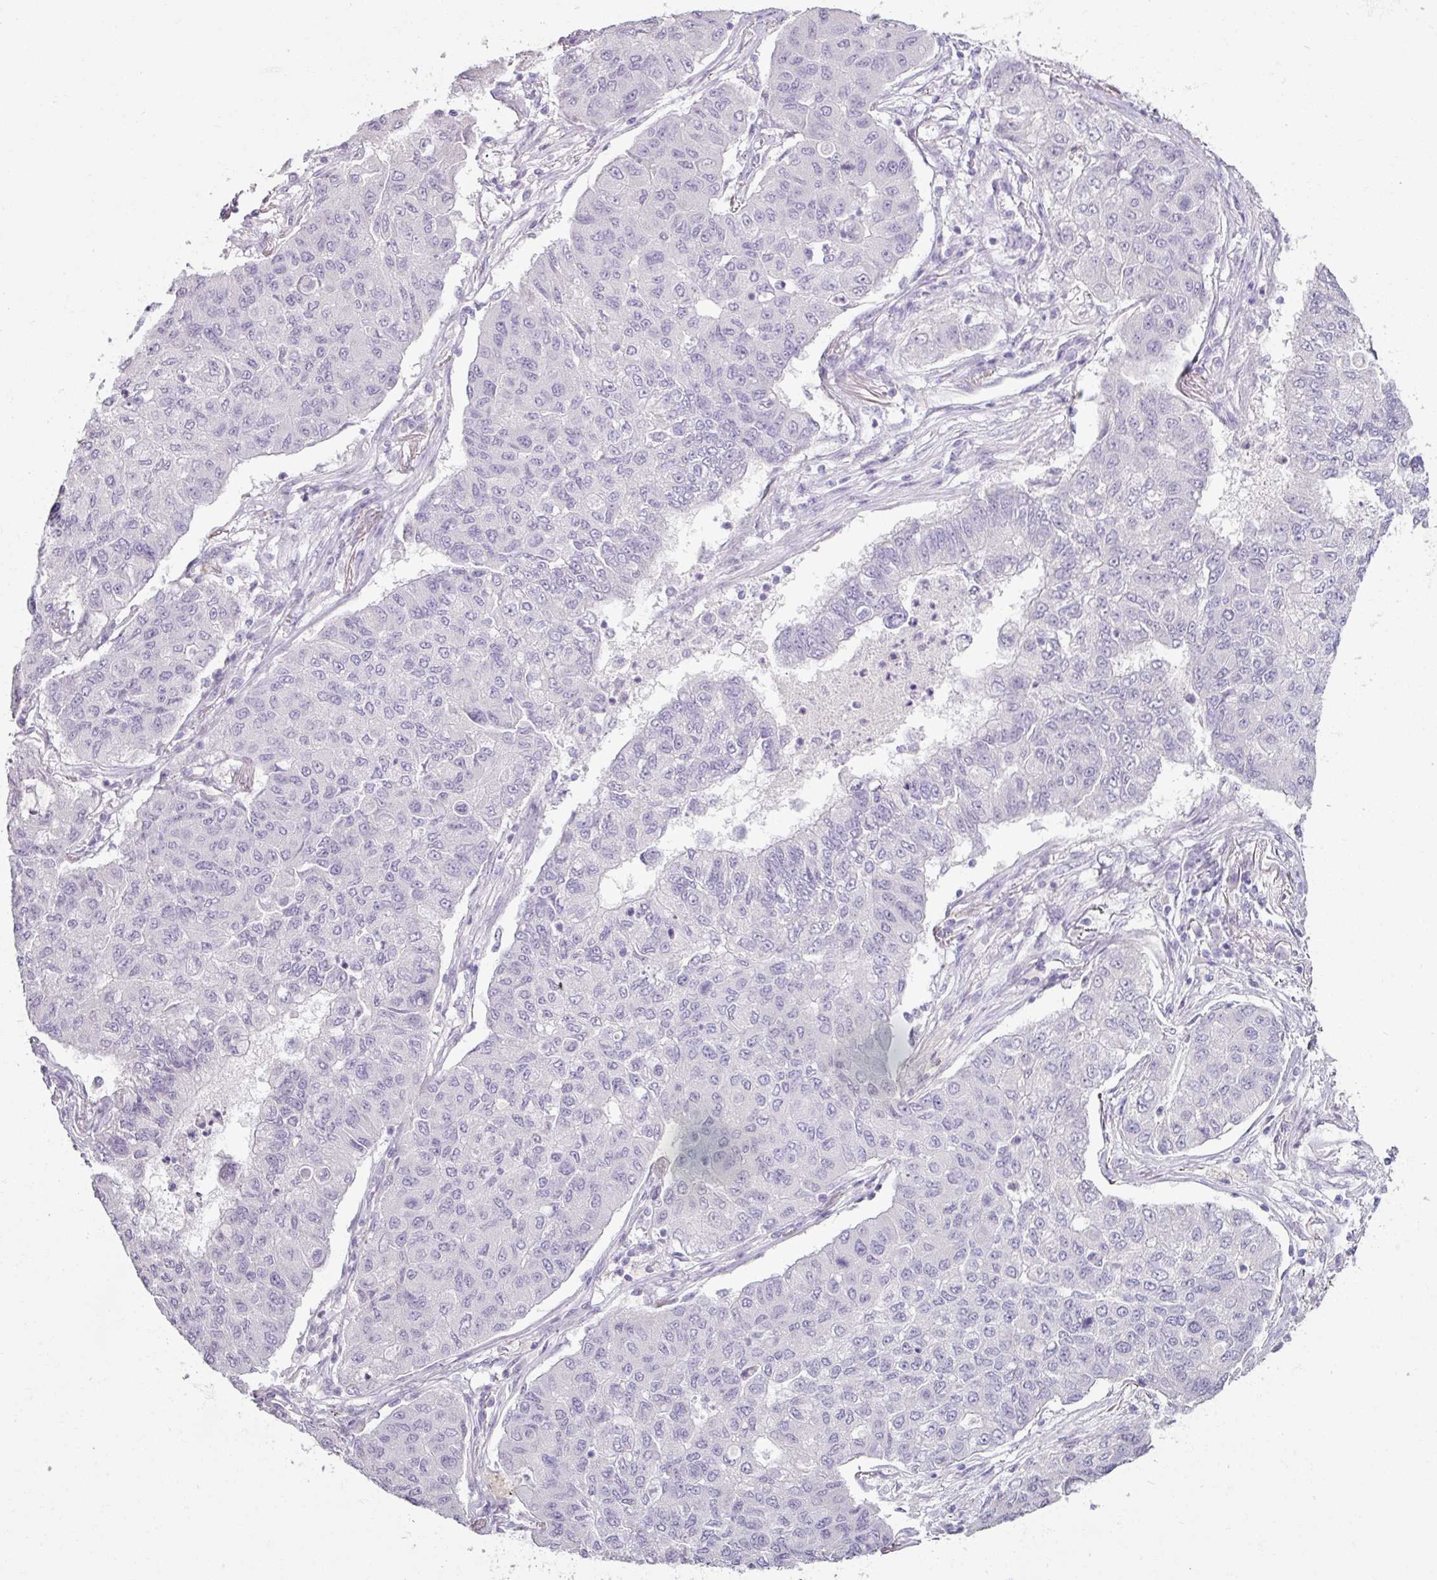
{"staining": {"intensity": "negative", "quantity": "none", "location": "none"}, "tissue": "lung cancer", "cell_type": "Tumor cells", "image_type": "cancer", "snomed": [{"axis": "morphology", "description": "Squamous cell carcinoma, NOS"}, {"axis": "topography", "description": "Lung"}], "caption": "IHC of squamous cell carcinoma (lung) reveals no staining in tumor cells. (Immunohistochemistry, brightfield microscopy, high magnification).", "gene": "SLC27A5", "patient": {"sex": "male", "age": 74}}